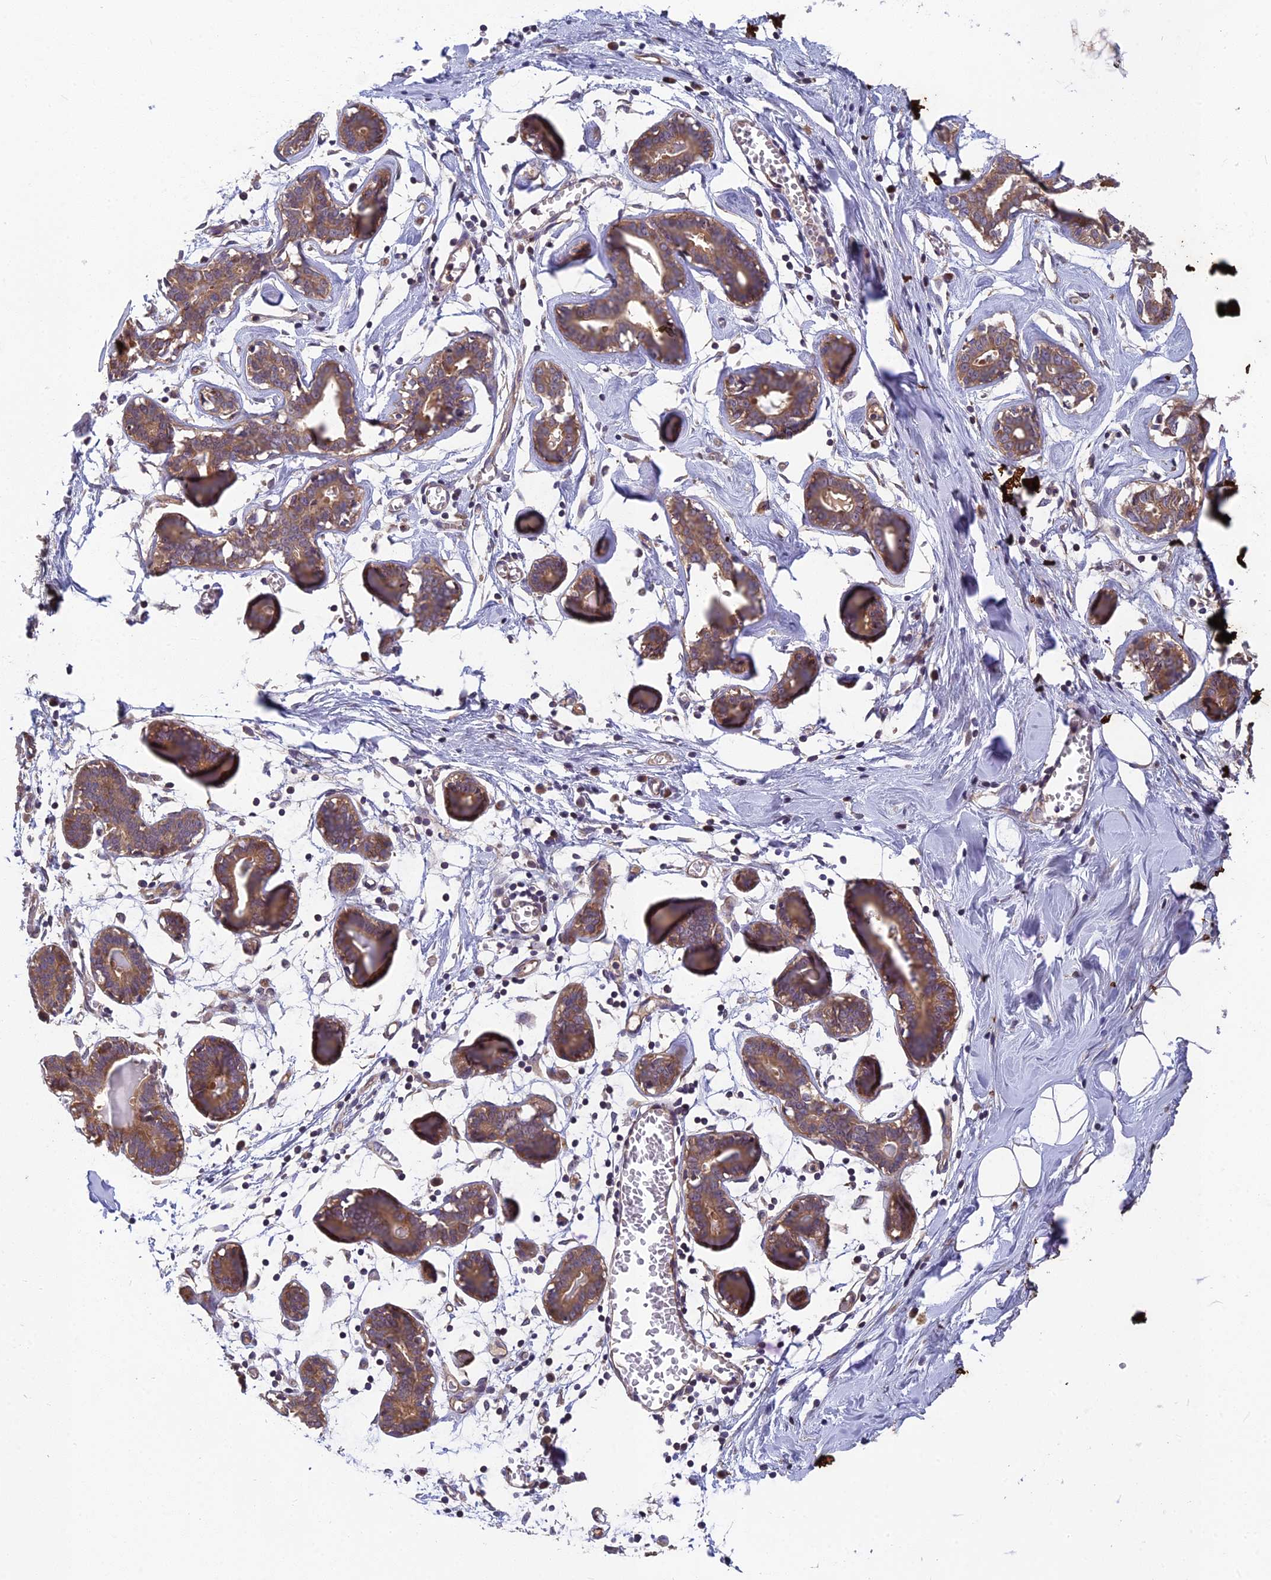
{"staining": {"intensity": "negative", "quantity": "none", "location": "none"}, "tissue": "breast", "cell_type": "Adipocytes", "image_type": "normal", "snomed": [{"axis": "morphology", "description": "Normal tissue, NOS"}, {"axis": "topography", "description": "Breast"}], "caption": "Breast stained for a protein using IHC shows no expression adipocytes.", "gene": "PIKFYVE", "patient": {"sex": "female", "age": 27}}